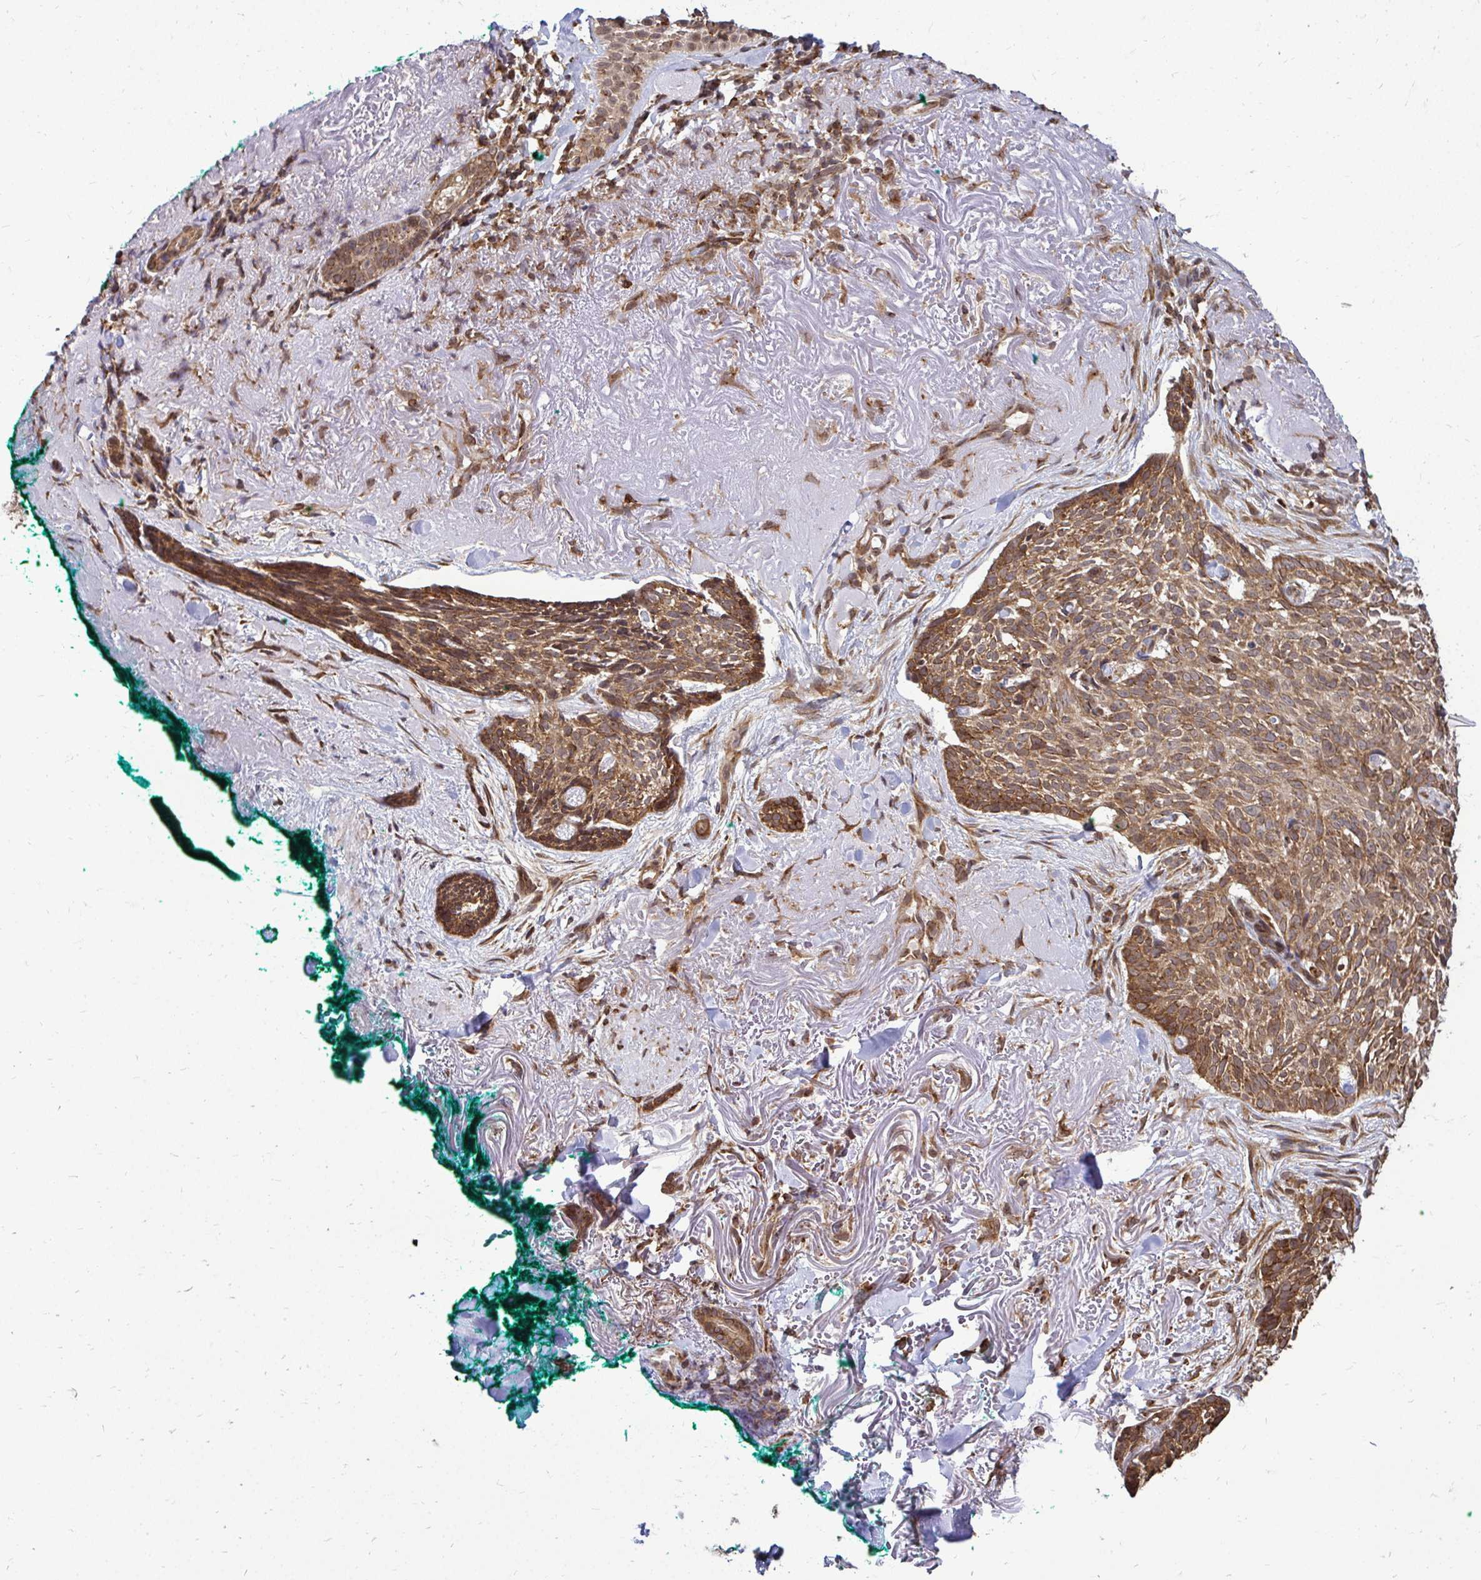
{"staining": {"intensity": "moderate", "quantity": ">75%", "location": "cytoplasmic/membranous"}, "tissue": "skin cancer", "cell_type": "Tumor cells", "image_type": "cancer", "snomed": [{"axis": "morphology", "description": "Basal cell carcinoma"}, {"axis": "topography", "description": "Skin"}, {"axis": "topography", "description": "Skin of face"}], "caption": "Immunohistochemical staining of human skin cancer (basal cell carcinoma) reveals moderate cytoplasmic/membranous protein positivity in about >75% of tumor cells.", "gene": "FMR1", "patient": {"sex": "female", "age": 95}}